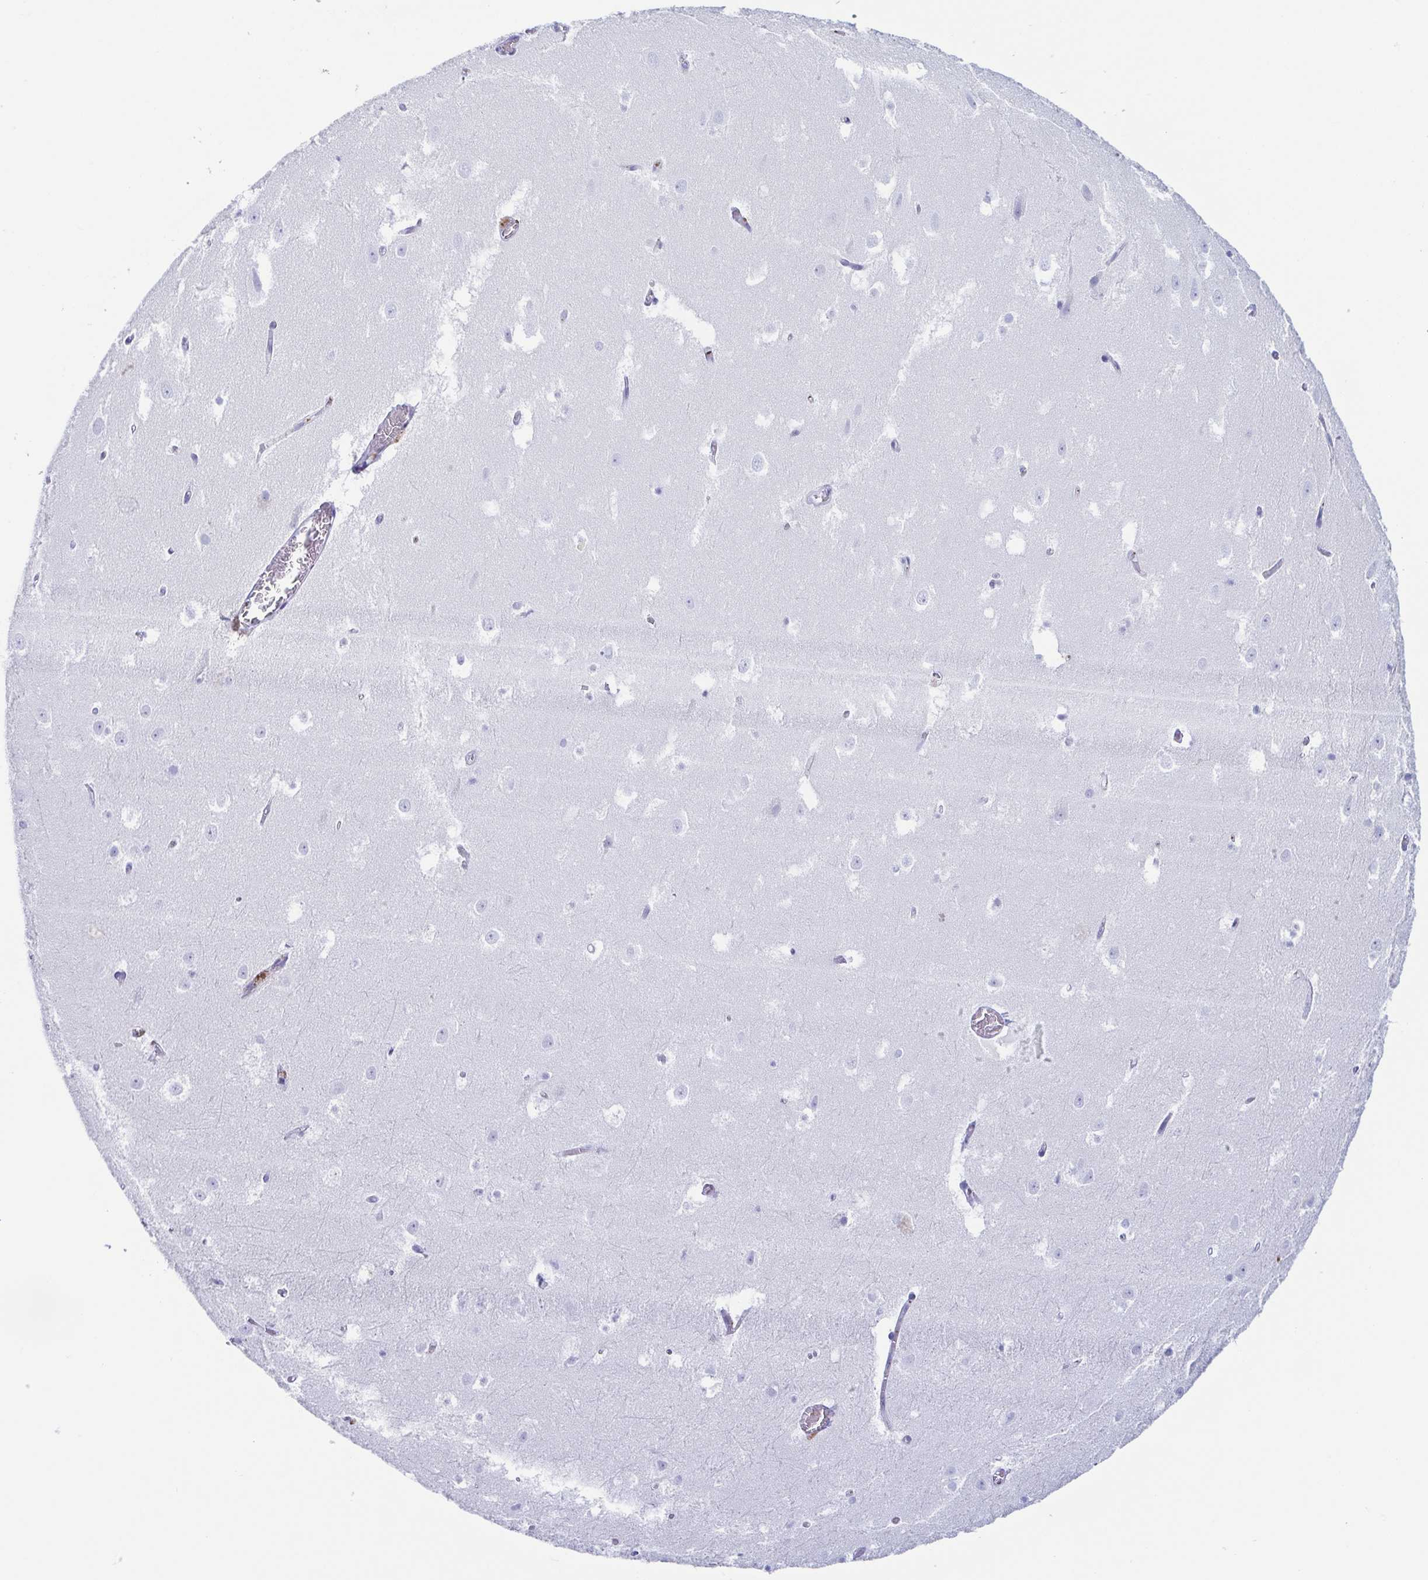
{"staining": {"intensity": "negative", "quantity": "none", "location": "none"}, "tissue": "hippocampus", "cell_type": "Glial cells", "image_type": "normal", "snomed": [{"axis": "morphology", "description": "Normal tissue, NOS"}, {"axis": "topography", "description": "Hippocampus"}], "caption": "This is a photomicrograph of immunohistochemistry staining of unremarkable hippocampus, which shows no positivity in glial cells. (Brightfield microscopy of DAB (3,3'-diaminobenzidine) immunohistochemistry (IHC) at high magnification).", "gene": "GKN1", "patient": {"sex": "female", "age": 52}}